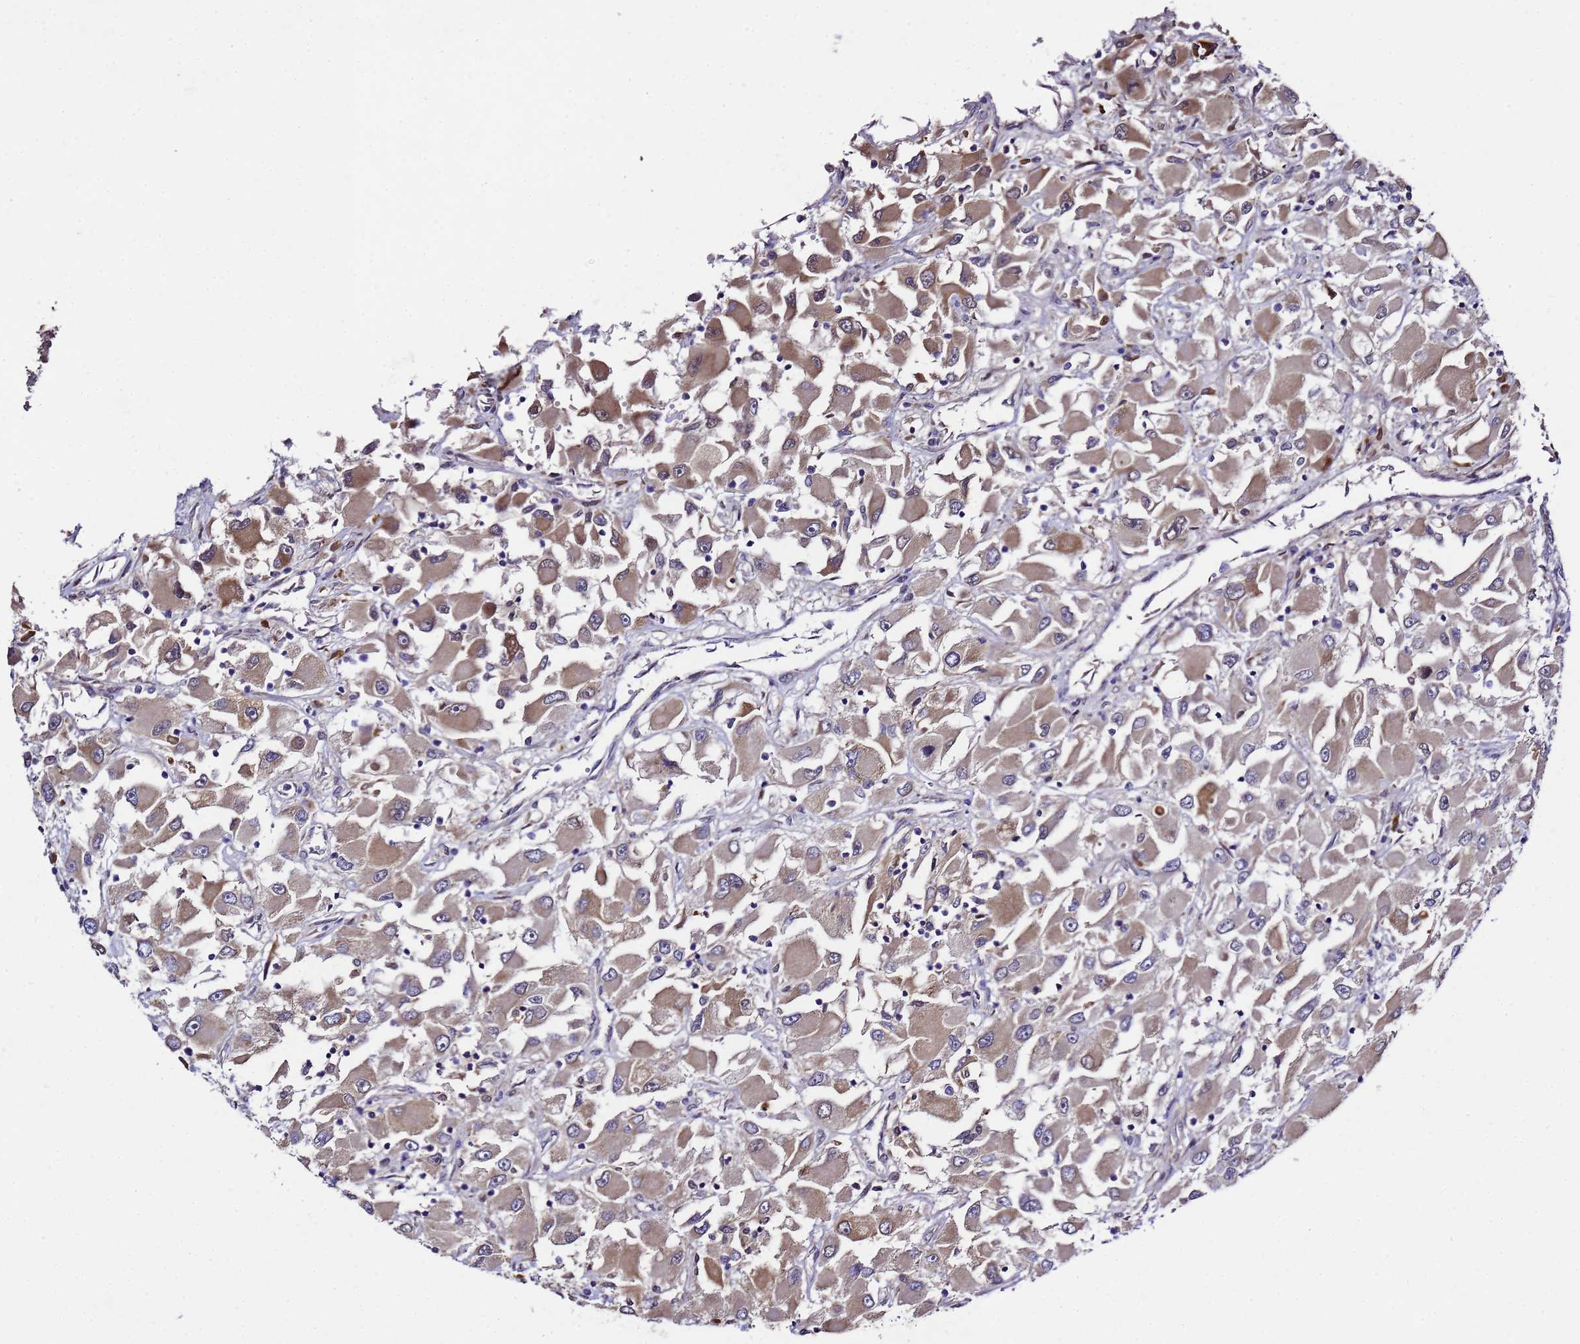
{"staining": {"intensity": "weak", "quantity": "25%-75%", "location": "cytoplasmic/membranous"}, "tissue": "renal cancer", "cell_type": "Tumor cells", "image_type": "cancer", "snomed": [{"axis": "morphology", "description": "Adenocarcinoma, NOS"}, {"axis": "topography", "description": "Kidney"}], "caption": "Brown immunohistochemical staining in human renal cancer (adenocarcinoma) reveals weak cytoplasmic/membranous positivity in approximately 25%-75% of tumor cells.", "gene": "ALG3", "patient": {"sex": "female", "age": 52}}